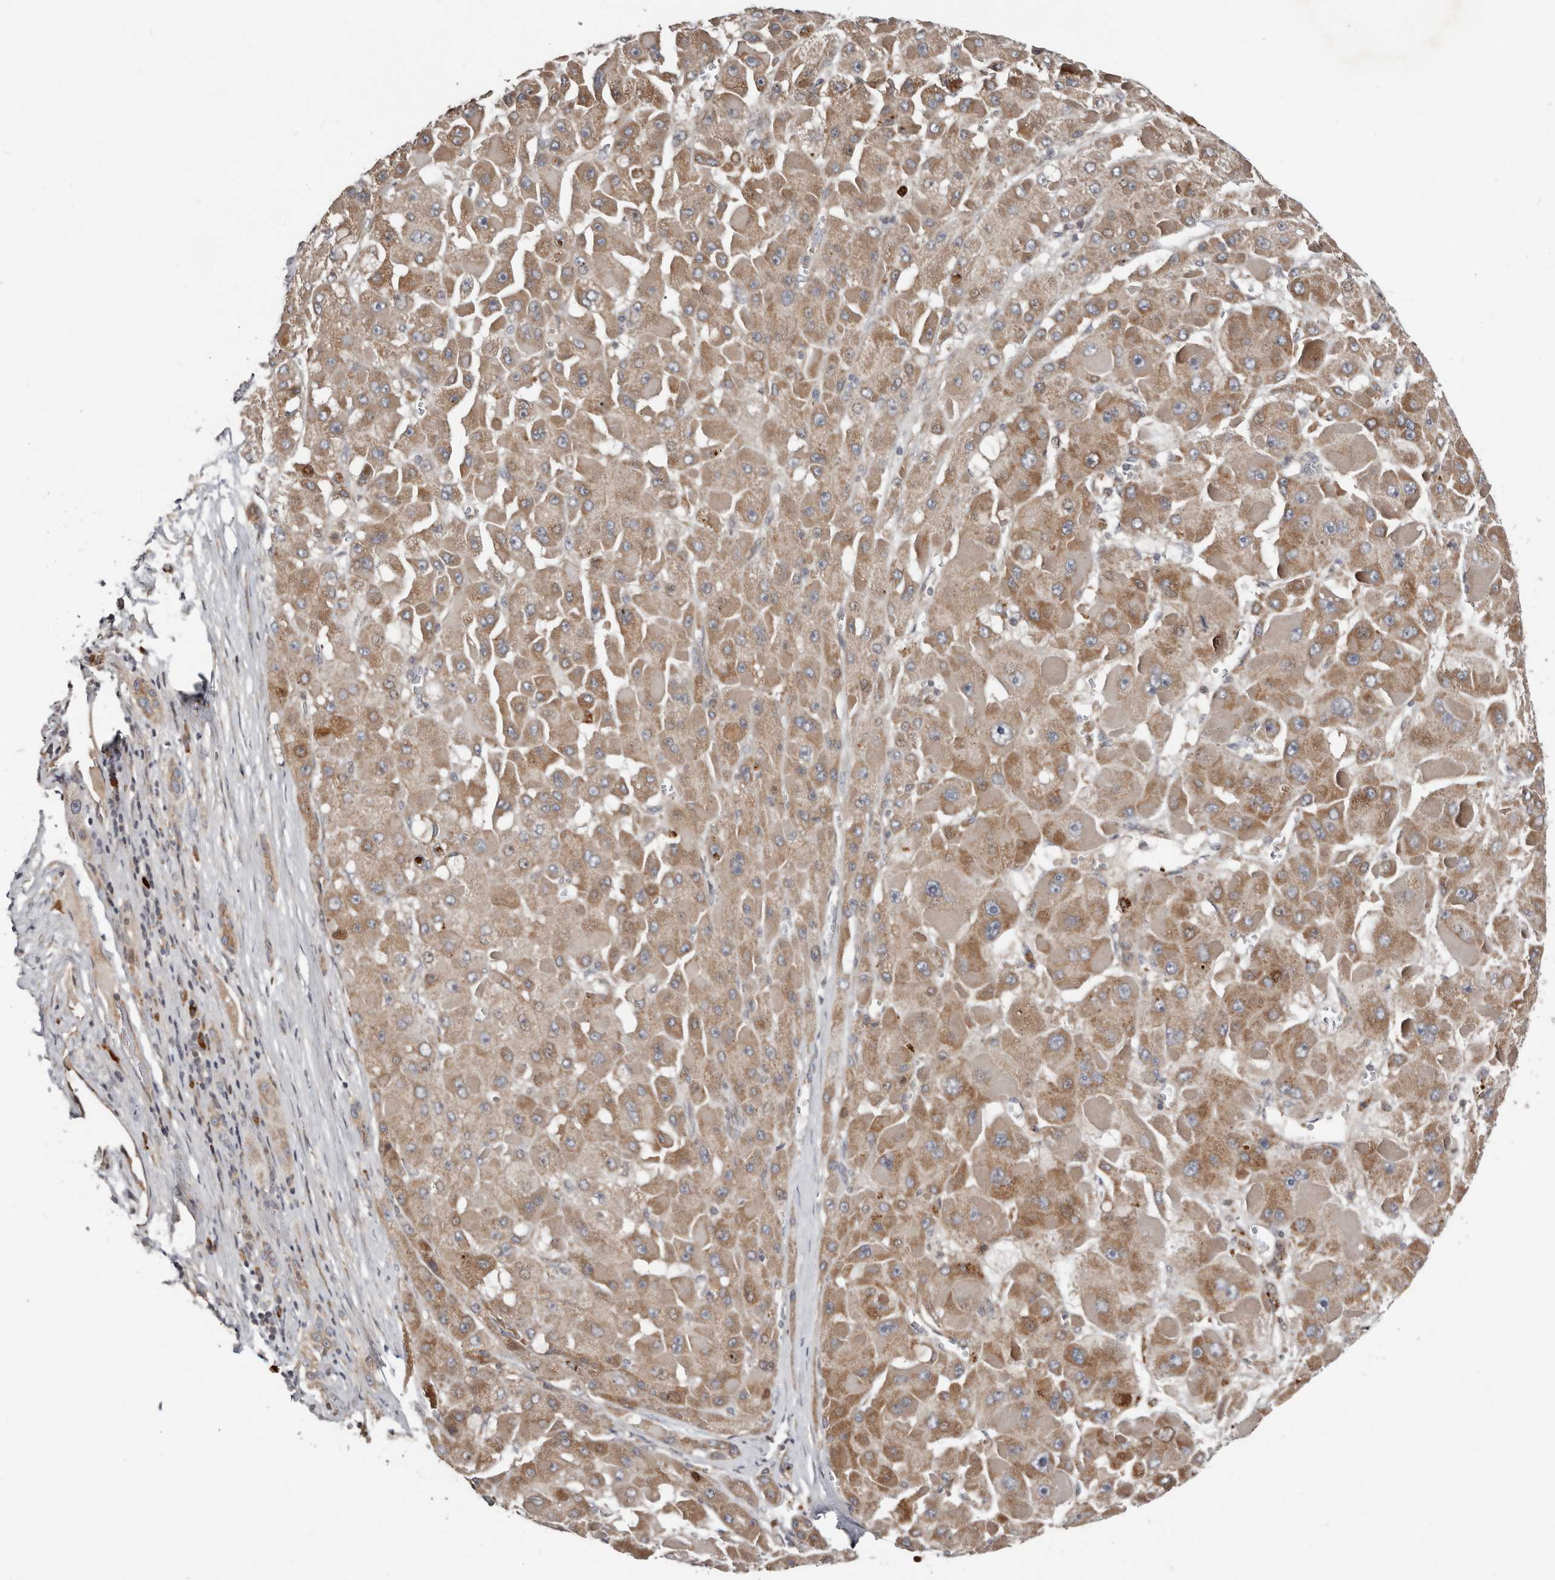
{"staining": {"intensity": "moderate", "quantity": ">75%", "location": "cytoplasmic/membranous"}, "tissue": "liver cancer", "cell_type": "Tumor cells", "image_type": "cancer", "snomed": [{"axis": "morphology", "description": "Carcinoma, Hepatocellular, NOS"}, {"axis": "topography", "description": "Liver"}], "caption": "There is medium levels of moderate cytoplasmic/membranous expression in tumor cells of liver cancer (hepatocellular carcinoma), as demonstrated by immunohistochemical staining (brown color).", "gene": "SMYD4", "patient": {"sex": "female", "age": 73}}